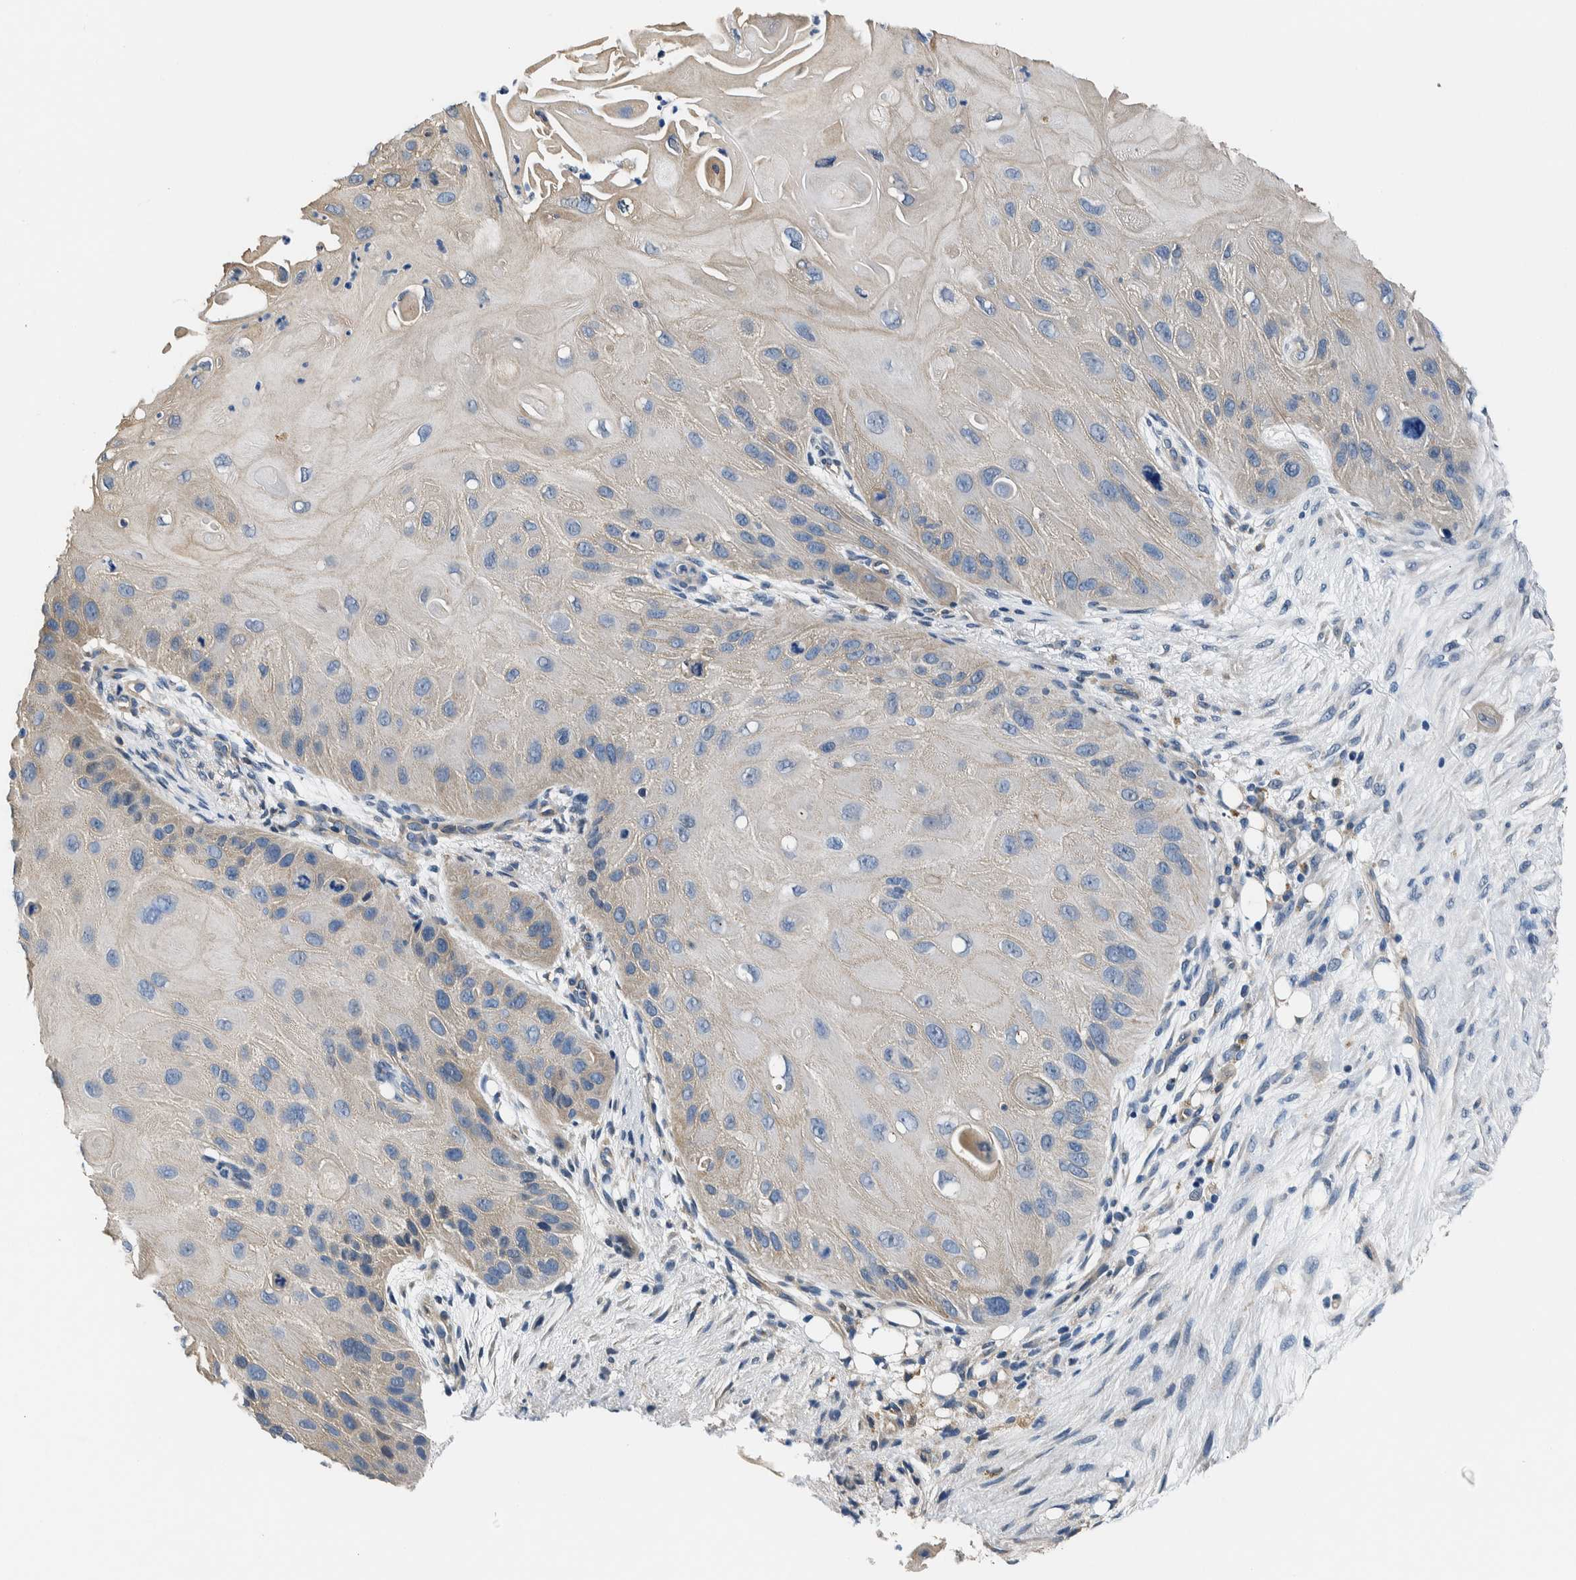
{"staining": {"intensity": "negative", "quantity": "none", "location": "none"}, "tissue": "skin cancer", "cell_type": "Tumor cells", "image_type": "cancer", "snomed": [{"axis": "morphology", "description": "Squamous cell carcinoma, NOS"}, {"axis": "topography", "description": "Skin"}], "caption": "Immunohistochemical staining of human skin cancer displays no significant positivity in tumor cells.", "gene": "NIBAN2", "patient": {"sex": "female", "age": 77}}